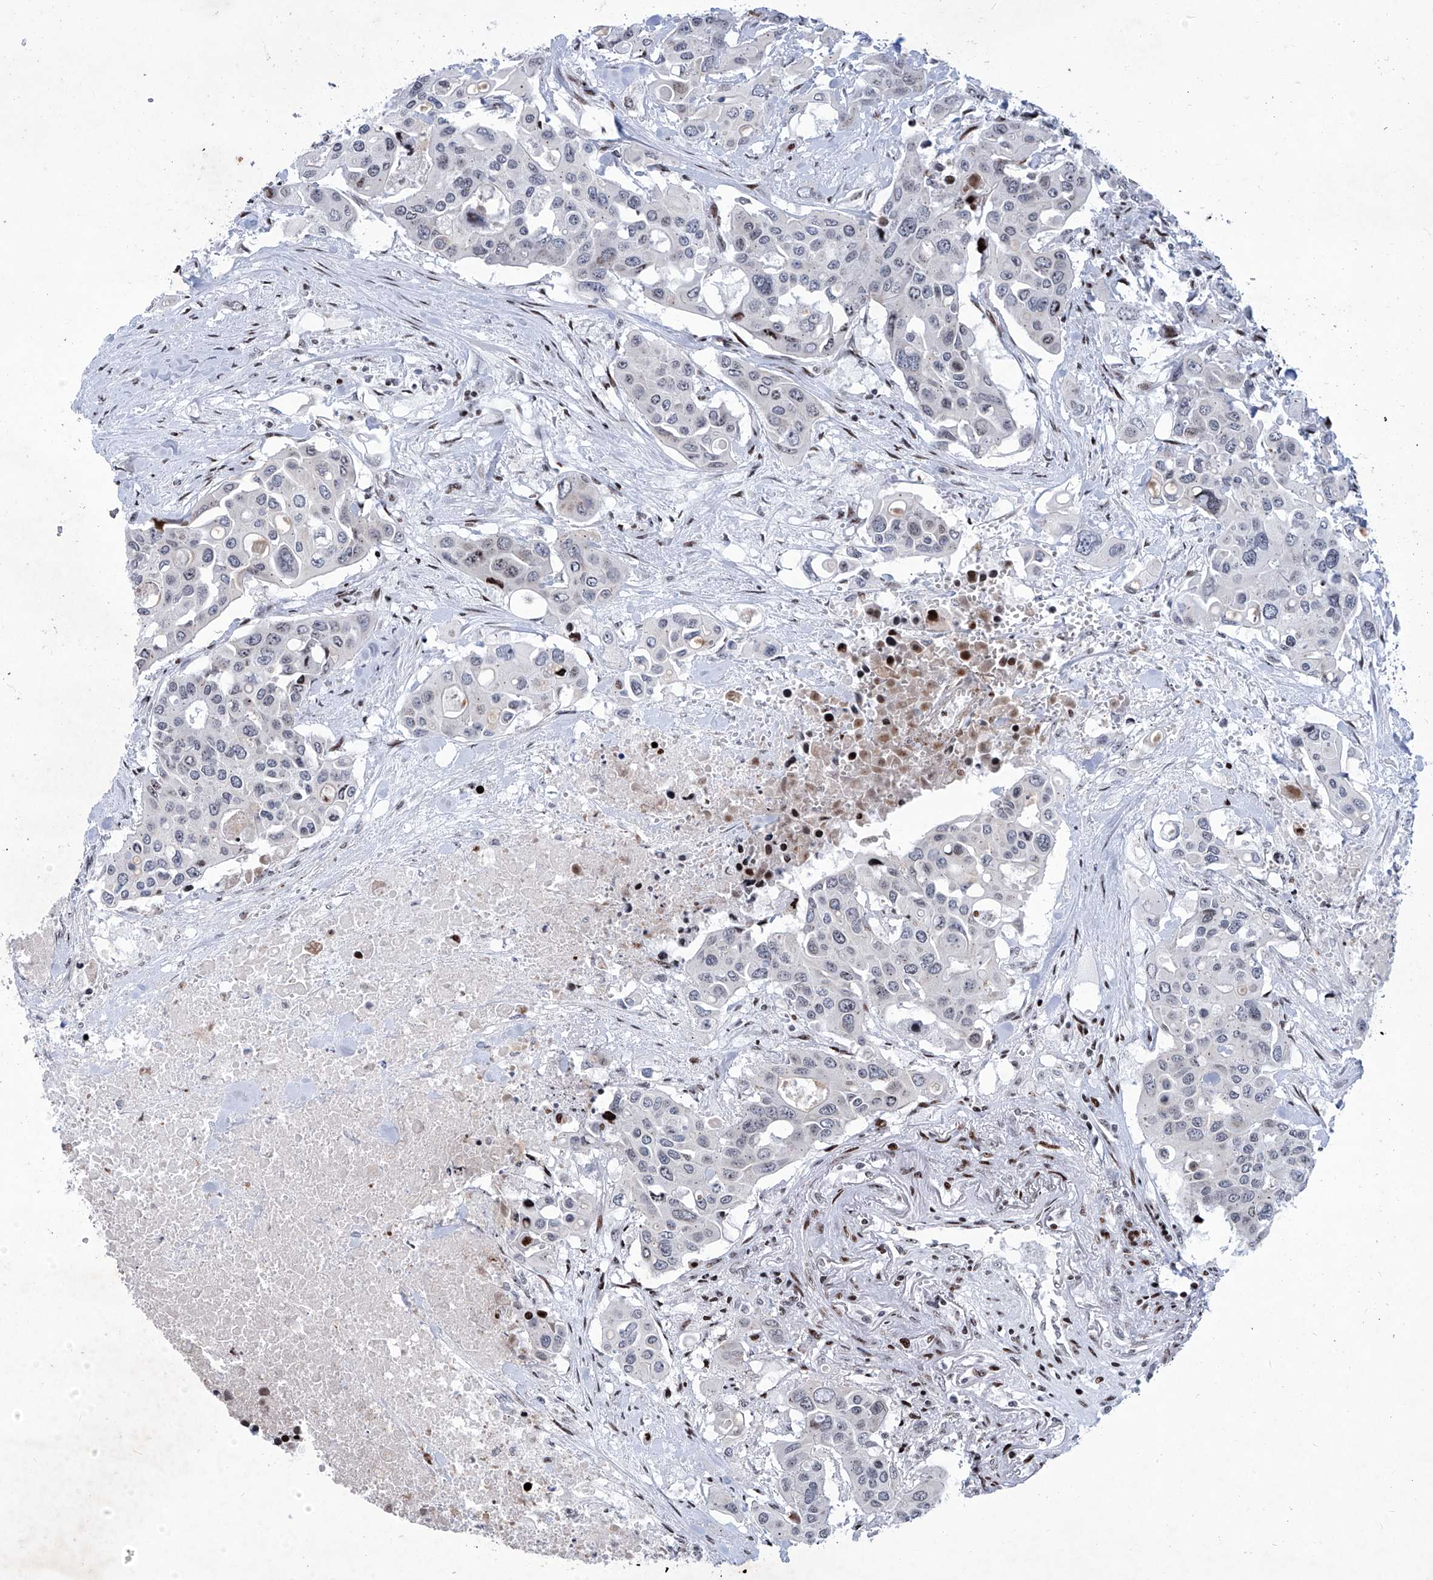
{"staining": {"intensity": "weak", "quantity": "<25%", "location": "nuclear"}, "tissue": "colorectal cancer", "cell_type": "Tumor cells", "image_type": "cancer", "snomed": [{"axis": "morphology", "description": "Adenocarcinoma, NOS"}, {"axis": "topography", "description": "Colon"}], "caption": "The photomicrograph exhibits no significant positivity in tumor cells of colorectal cancer (adenocarcinoma). The staining was performed using DAB to visualize the protein expression in brown, while the nuclei were stained in blue with hematoxylin (Magnification: 20x).", "gene": "HEY2", "patient": {"sex": "male", "age": 77}}